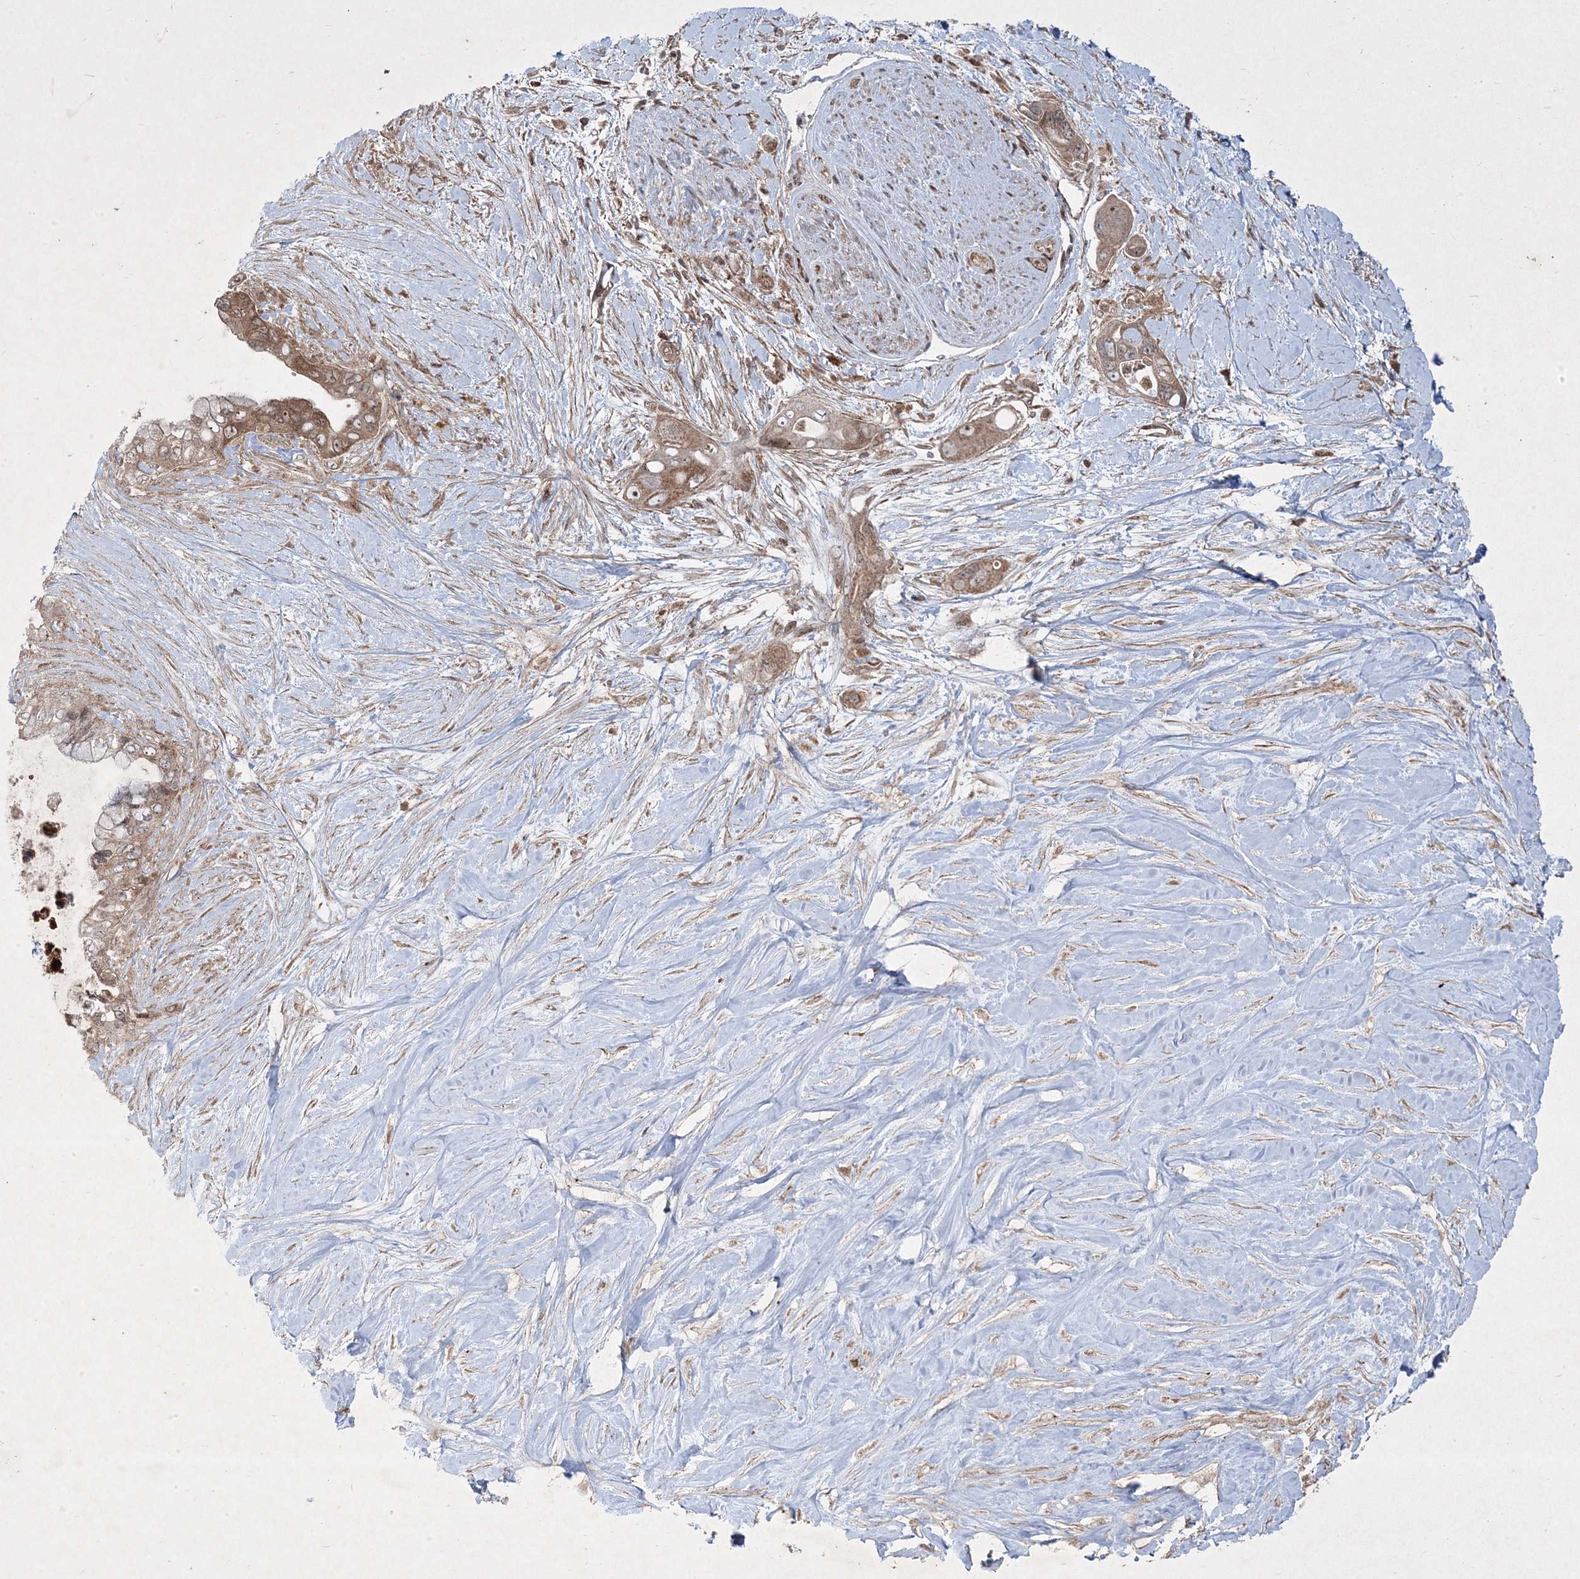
{"staining": {"intensity": "moderate", "quantity": "25%-75%", "location": "cytoplasmic/membranous,nuclear"}, "tissue": "pancreatic cancer", "cell_type": "Tumor cells", "image_type": "cancer", "snomed": [{"axis": "morphology", "description": "Adenocarcinoma, NOS"}, {"axis": "topography", "description": "Pancreas"}], "caption": "A brown stain highlights moderate cytoplasmic/membranous and nuclear positivity of a protein in pancreatic adenocarcinoma tumor cells.", "gene": "PLEKHM2", "patient": {"sex": "female", "age": 72}}